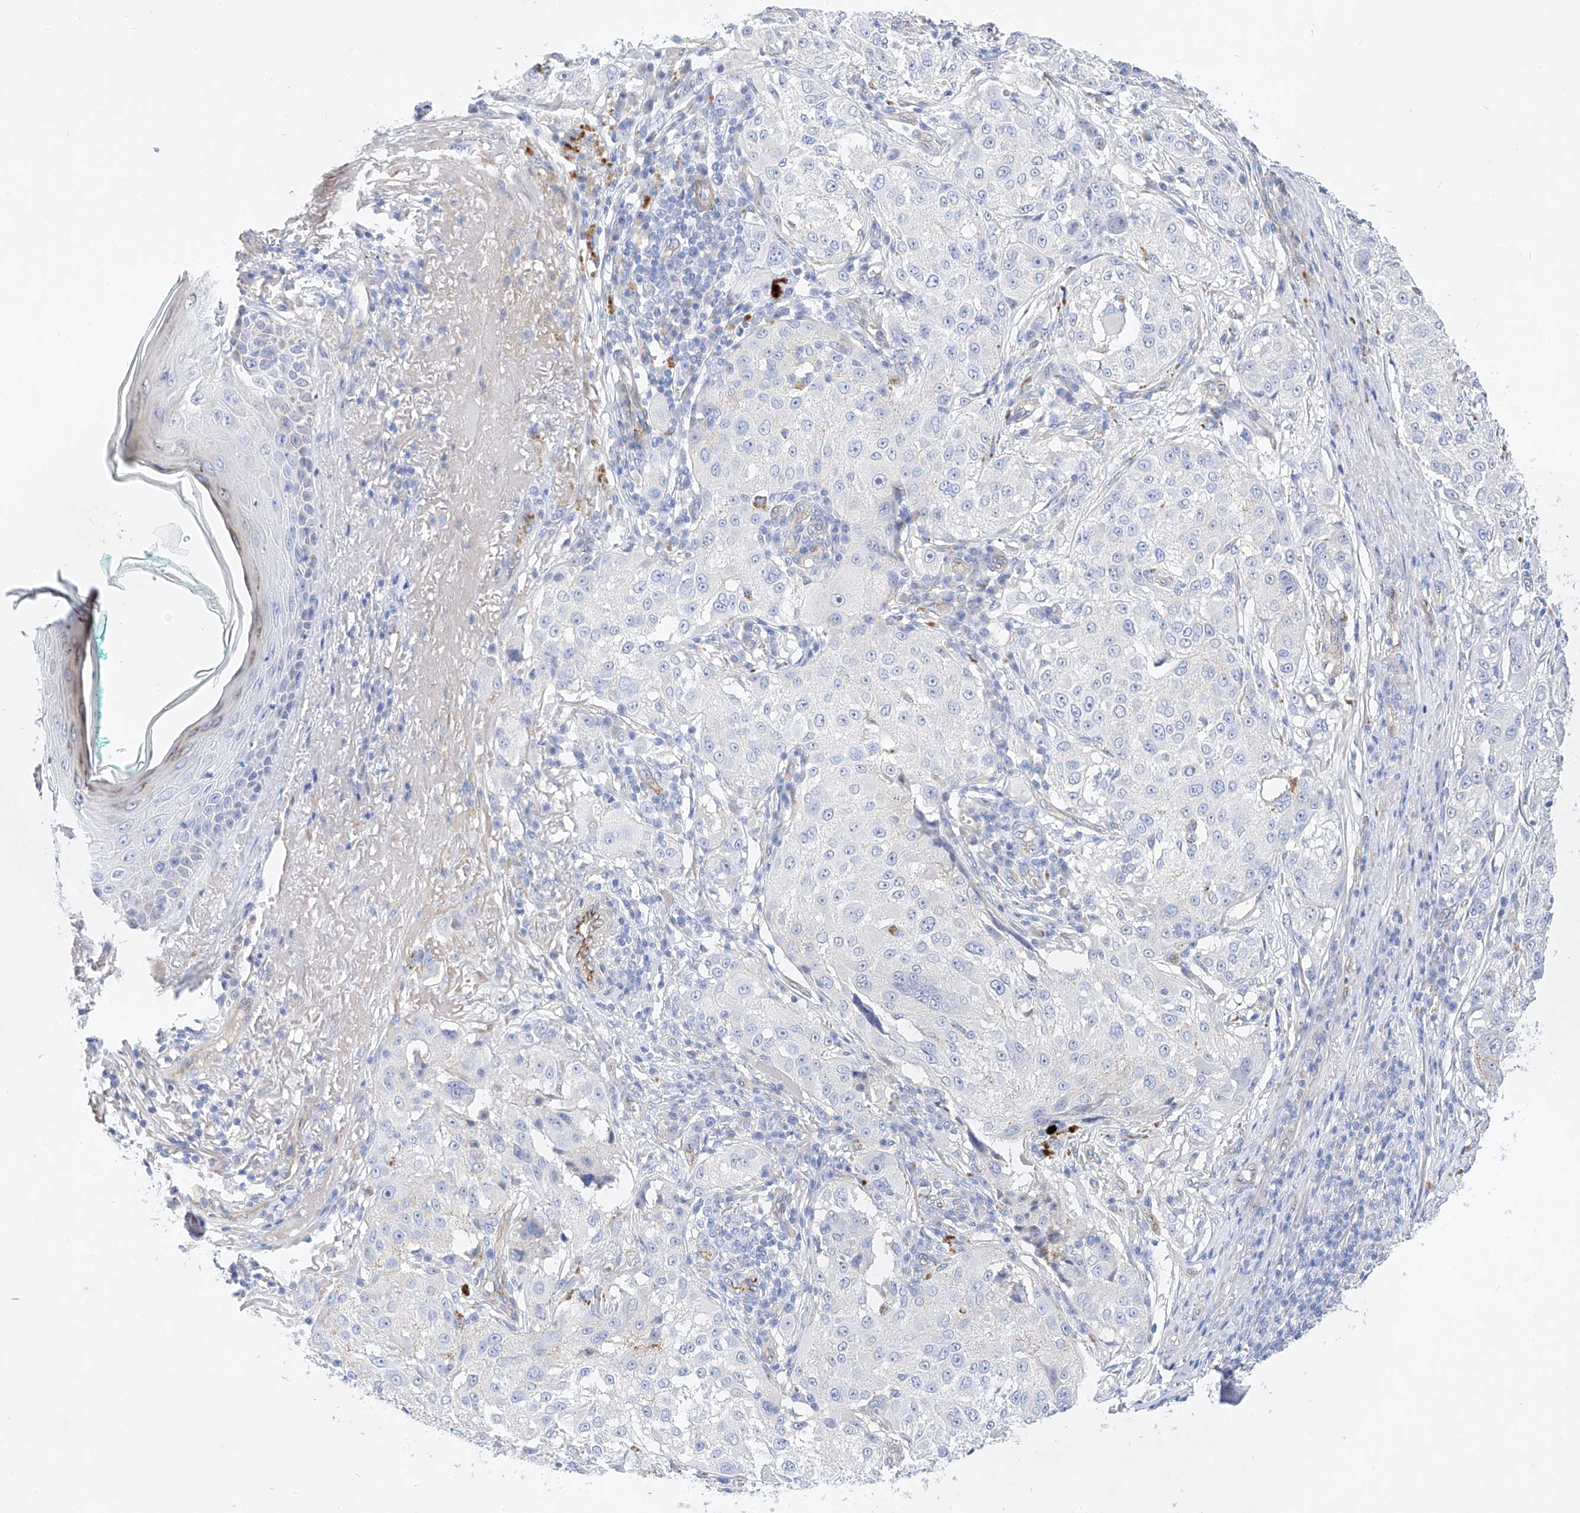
{"staining": {"intensity": "negative", "quantity": "none", "location": "none"}, "tissue": "melanoma", "cell_type": "Tumor cells", "image_type": "cancer", "snomed": [{"axis": "morphology", "description": "Necrosis, NOS"}, {"axis": "morphology", "description": "Malignant melanoma, NOS"}, {"axis": "topography", "description": "Skin"}], "caption": "Micrograph shows no protein staining in tumor cells of melanoma tissue.", "gene": "SBSPON", "patient": {"sex": "female", "age": 87}}